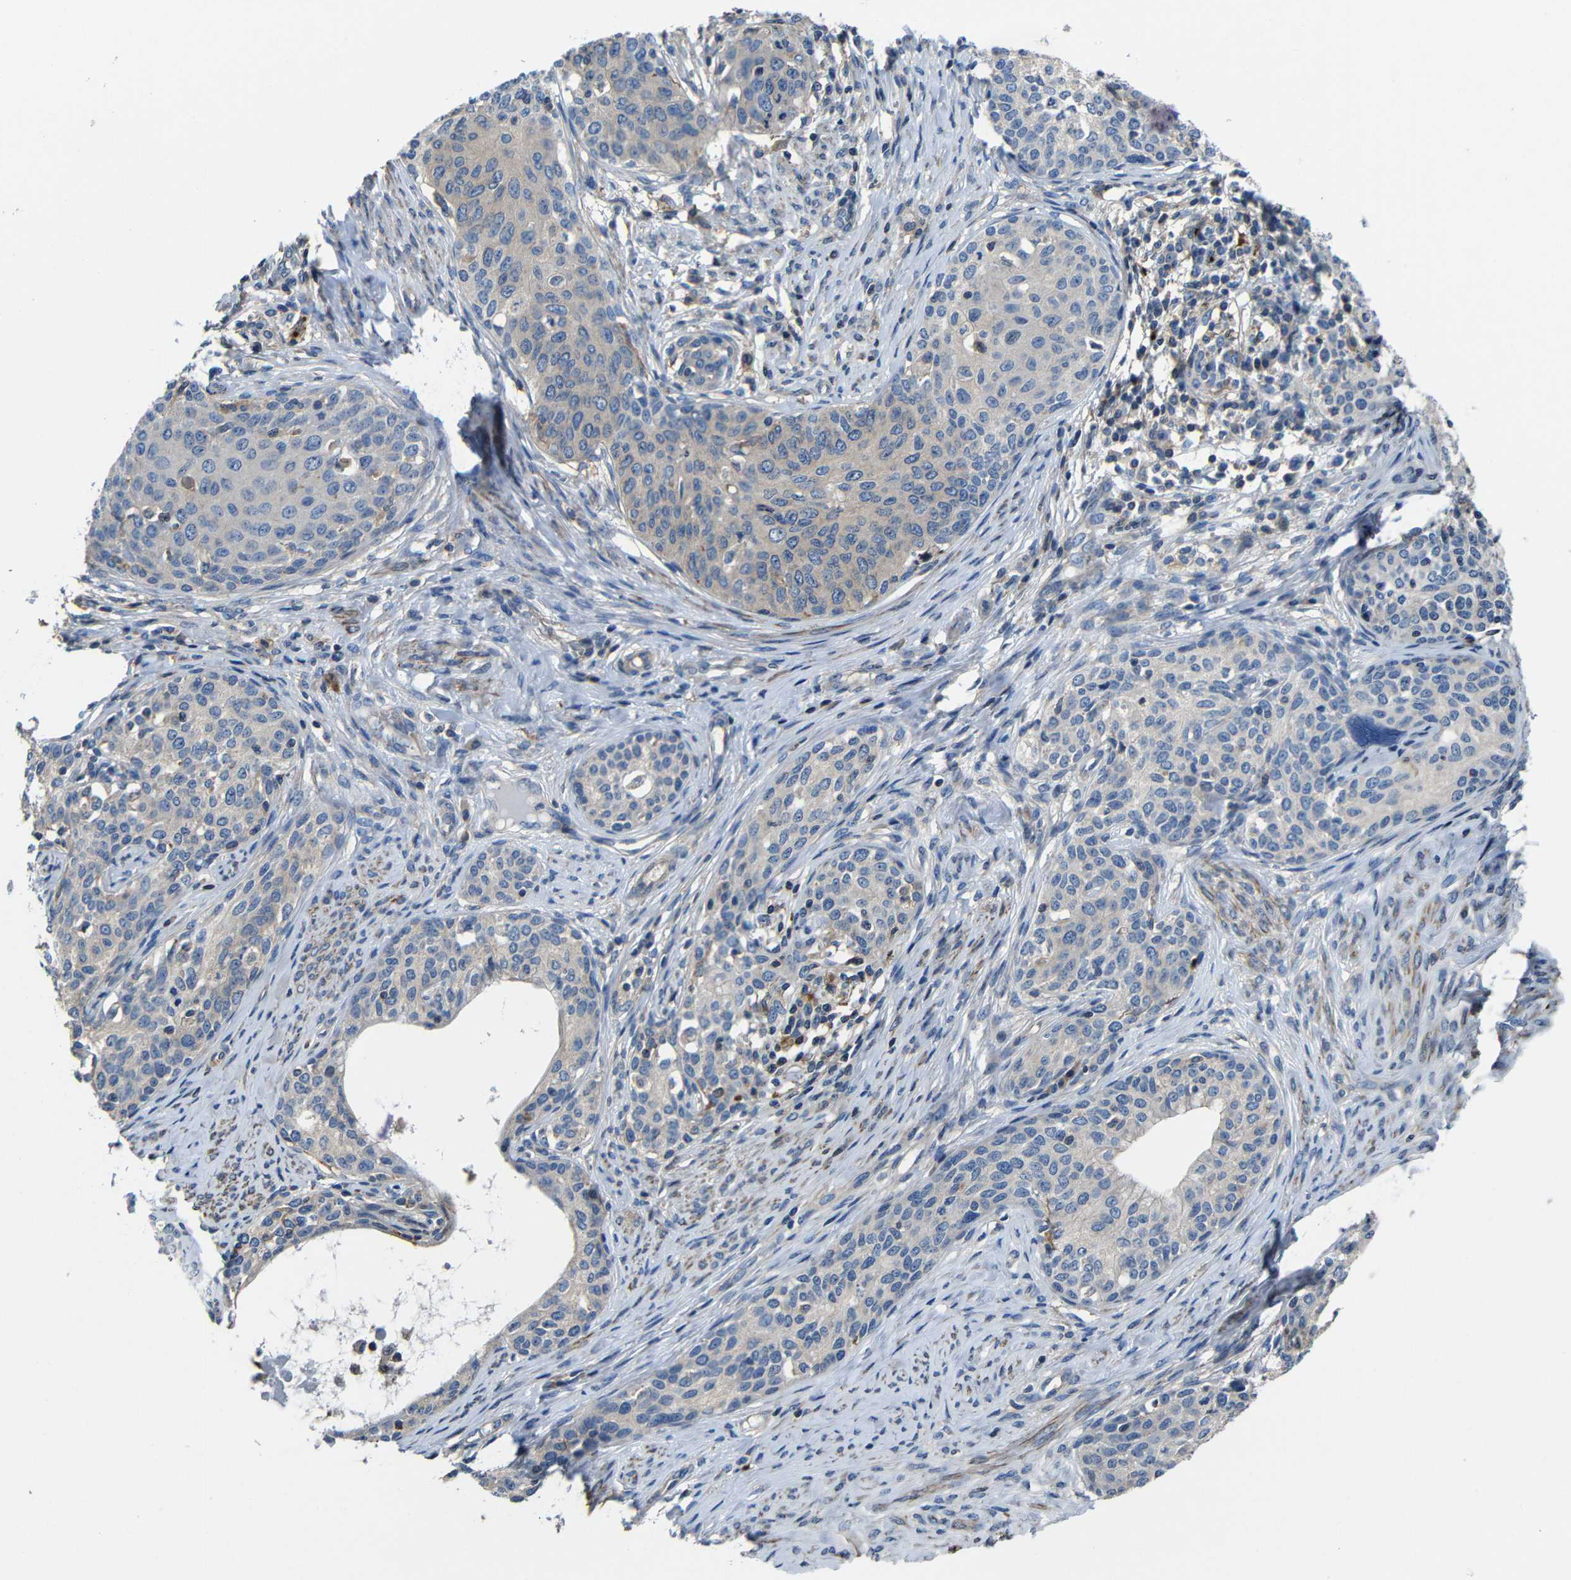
{"staining": {"intensity": "weak", "quantity": "25%-75%", "location": "cytoplasmic/membranous"}, "tissue": "cervical cancer", "cell_type": "Tumor cells", "image_type": "cancer", "snomed": [{"axis": "morphology", "description": "Squamous cell carcinoma, NOS"}, {"axis": "morphology", "description": "Adenocarcinoma, NOS"}, {"axis": "topography", "description": "Cervix"}], "caption": "A micrograph showing weak cytoplasmic/membranous expression in about 25%-75% of tumor cells in adenocarcinoma (cervical), as visualized by brown immunohistochemical staining.", "gene": "GDI1", "patient": {"sex": "female", "age": 52}}